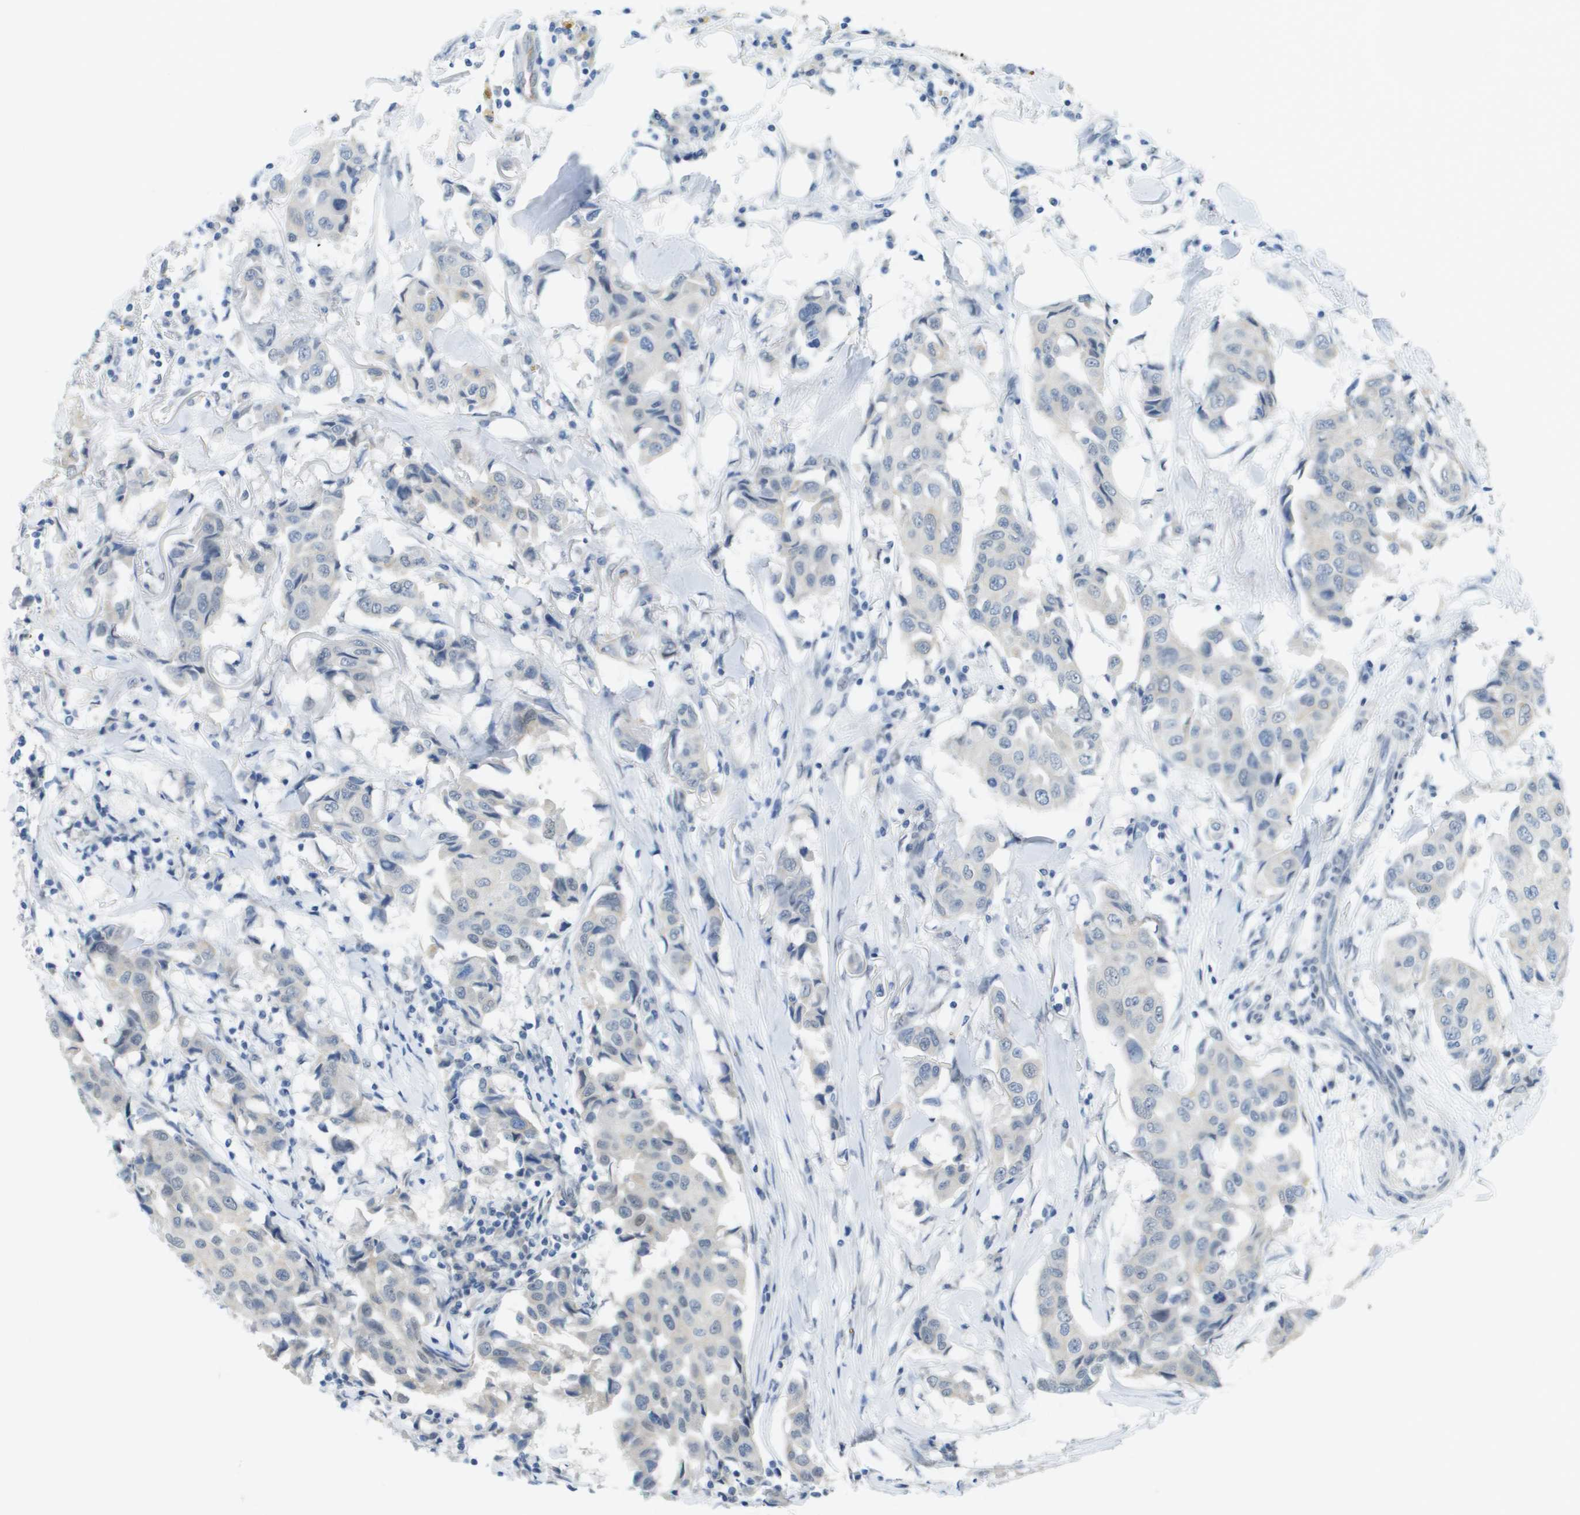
{"staining": {"intensity": "negative", "quantity": "none", "location": "none"}, "tissue": "breast cancer", "cell_type": "Tumor cells", "image_type": "cancer", "snomed": [{"axis": "morphology", "description": "Duct carcinoma"}, {"axis": "topography", "description": "Breast"}], "caption": "Tumor cells are negative for protein expression in human intraductal carcinoma (breast).", "gene": "ARID1B", "patient": {"sex": "female", "age": 80}}